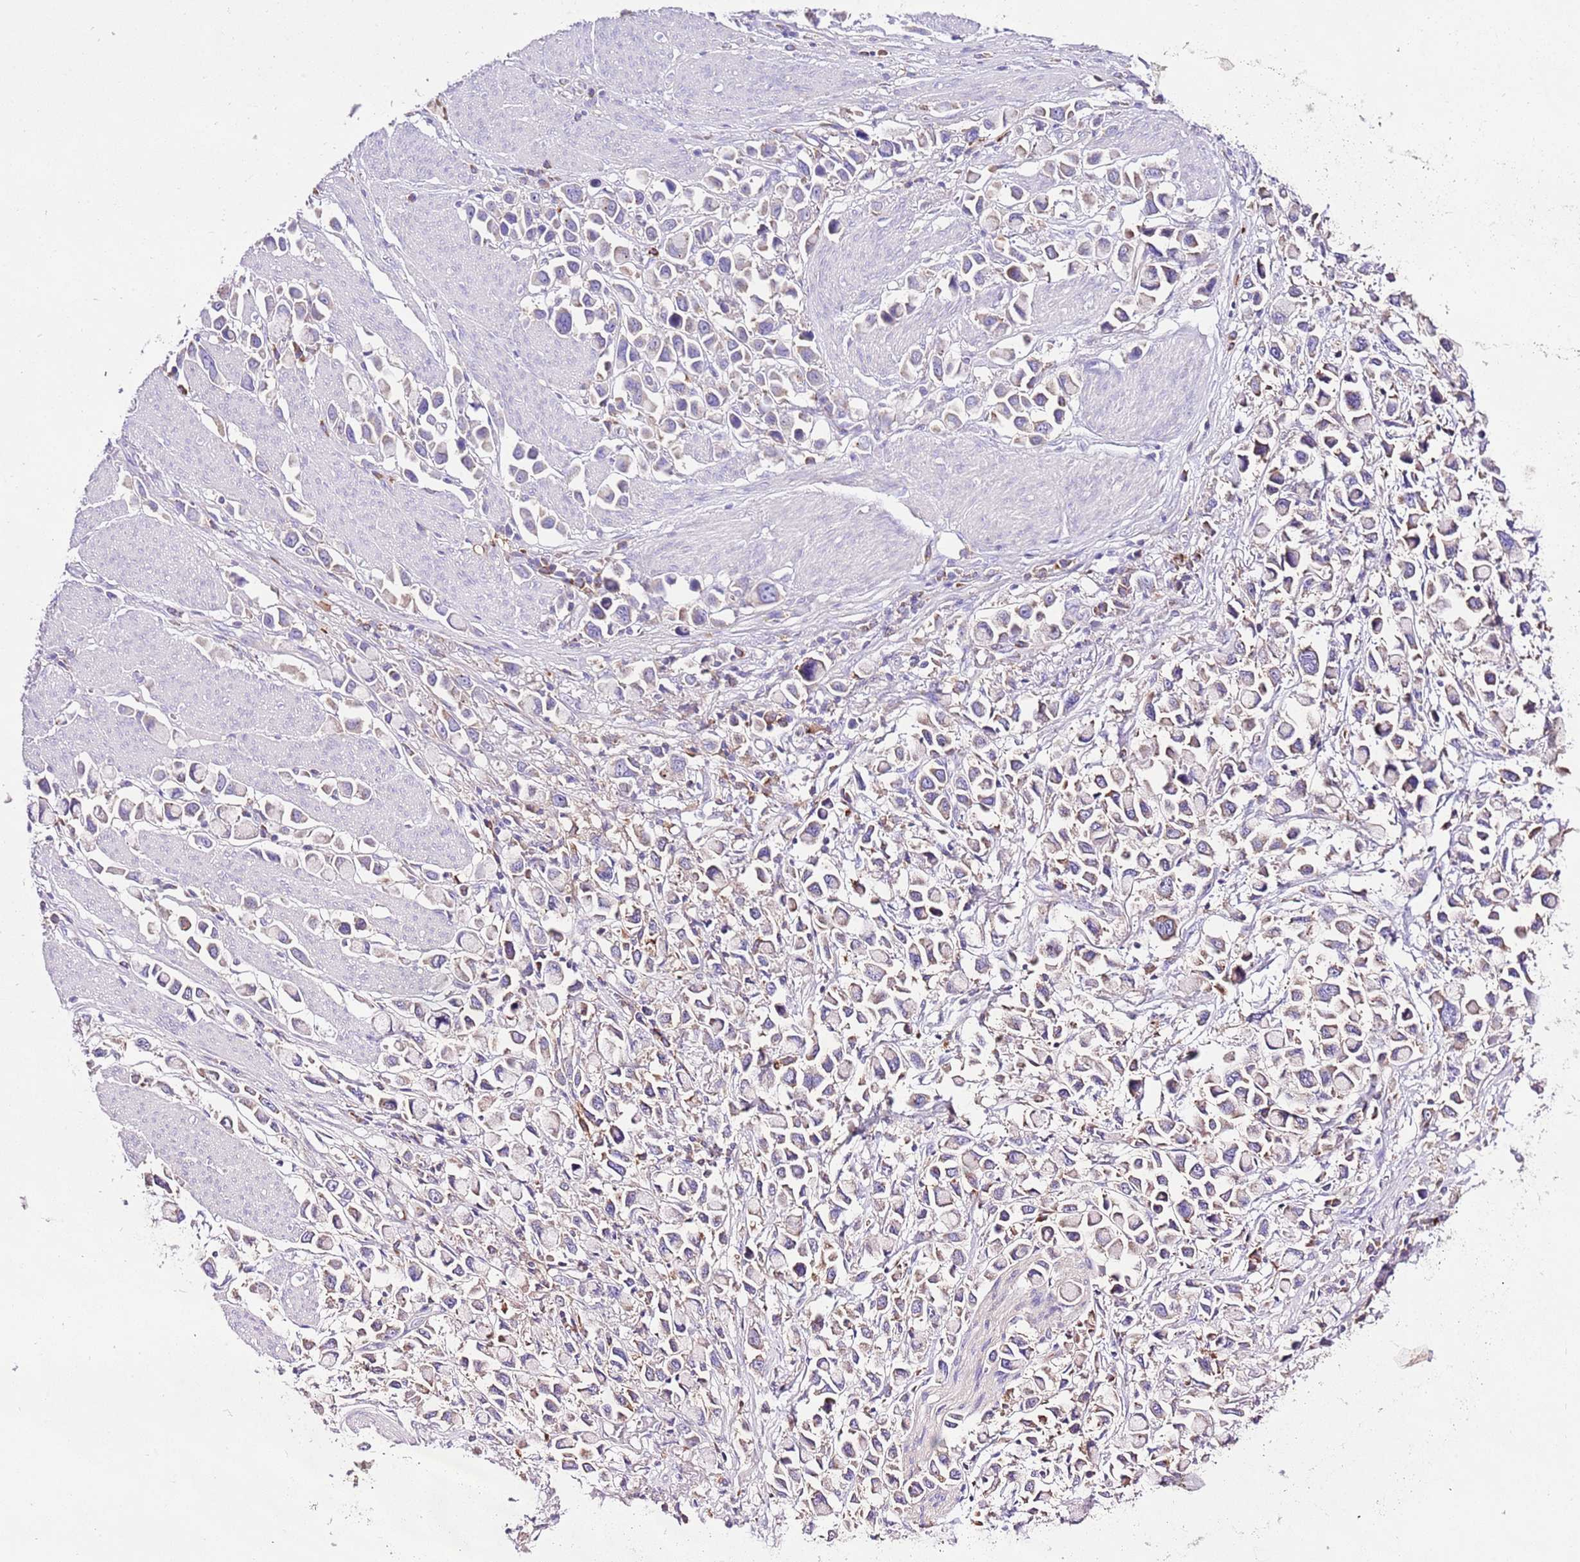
{"staining": {"intensity": "weak", "quantity": "25%-75%", "location": "cytoplasmic/membranous"}, "tissue": "stomach cancer", "cell_type": "Tumor cells", "image_type": "cancer", "snomed": [{"axis": "morphology", "description": "Adenocarcinoma, NOS"}, {"axis": "topography", "description": "Stomach"}], "caption": "Stomach cancer (adenocarcinoma) was stained to show a protein in brown. There is low levels of weak cytoplasmic/membranous expression in about 25%-75% of tumor cells.", "gene": "RPS10", "patient": {"sex": "female", "age": 81}}